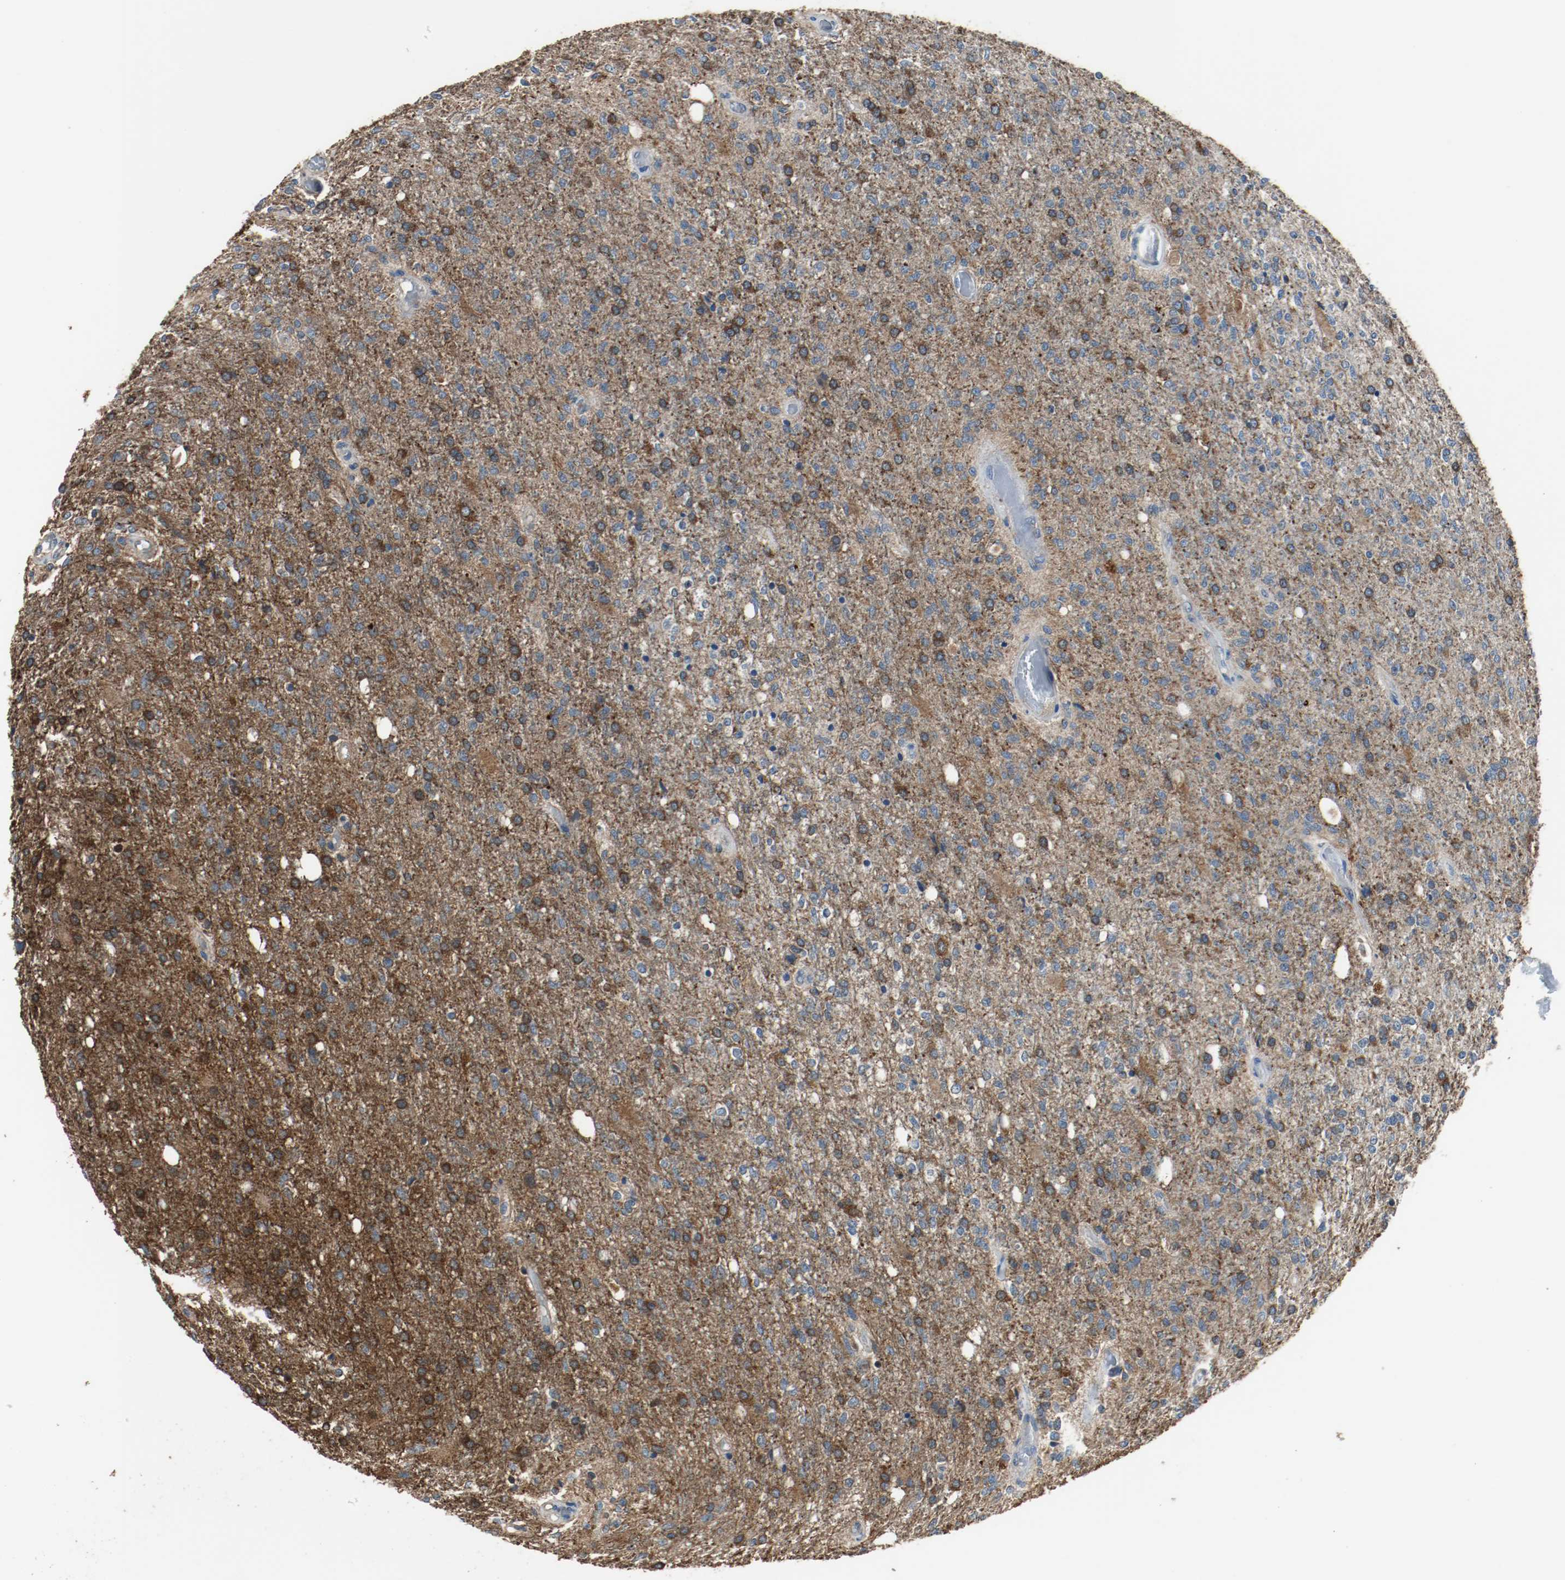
{"staining": {"intensity": "moderate", "quantity": ">75%", "location": "cytoplasmic/membranous"}, "tissue": "glioma", "cell_type": "Tumor cells", "image_type": "cancer", "snomed": [{"axis": "morphology", "description": "Normal tissue, NOS"}, {"axis": "morphology", "description": "Glioma, malignant, High grade"}, {"axis": "topography", "description": "Cerebral cortex"}], "caption": "Immunohistochemical staining of human malignant high-grade glioma shows medium levels of moderate cytoplasmic/membranous expression in approximately >75% of tumor cells.", "gene": "TUBA3D", "patient": {"sex": "male", "age": 77}}